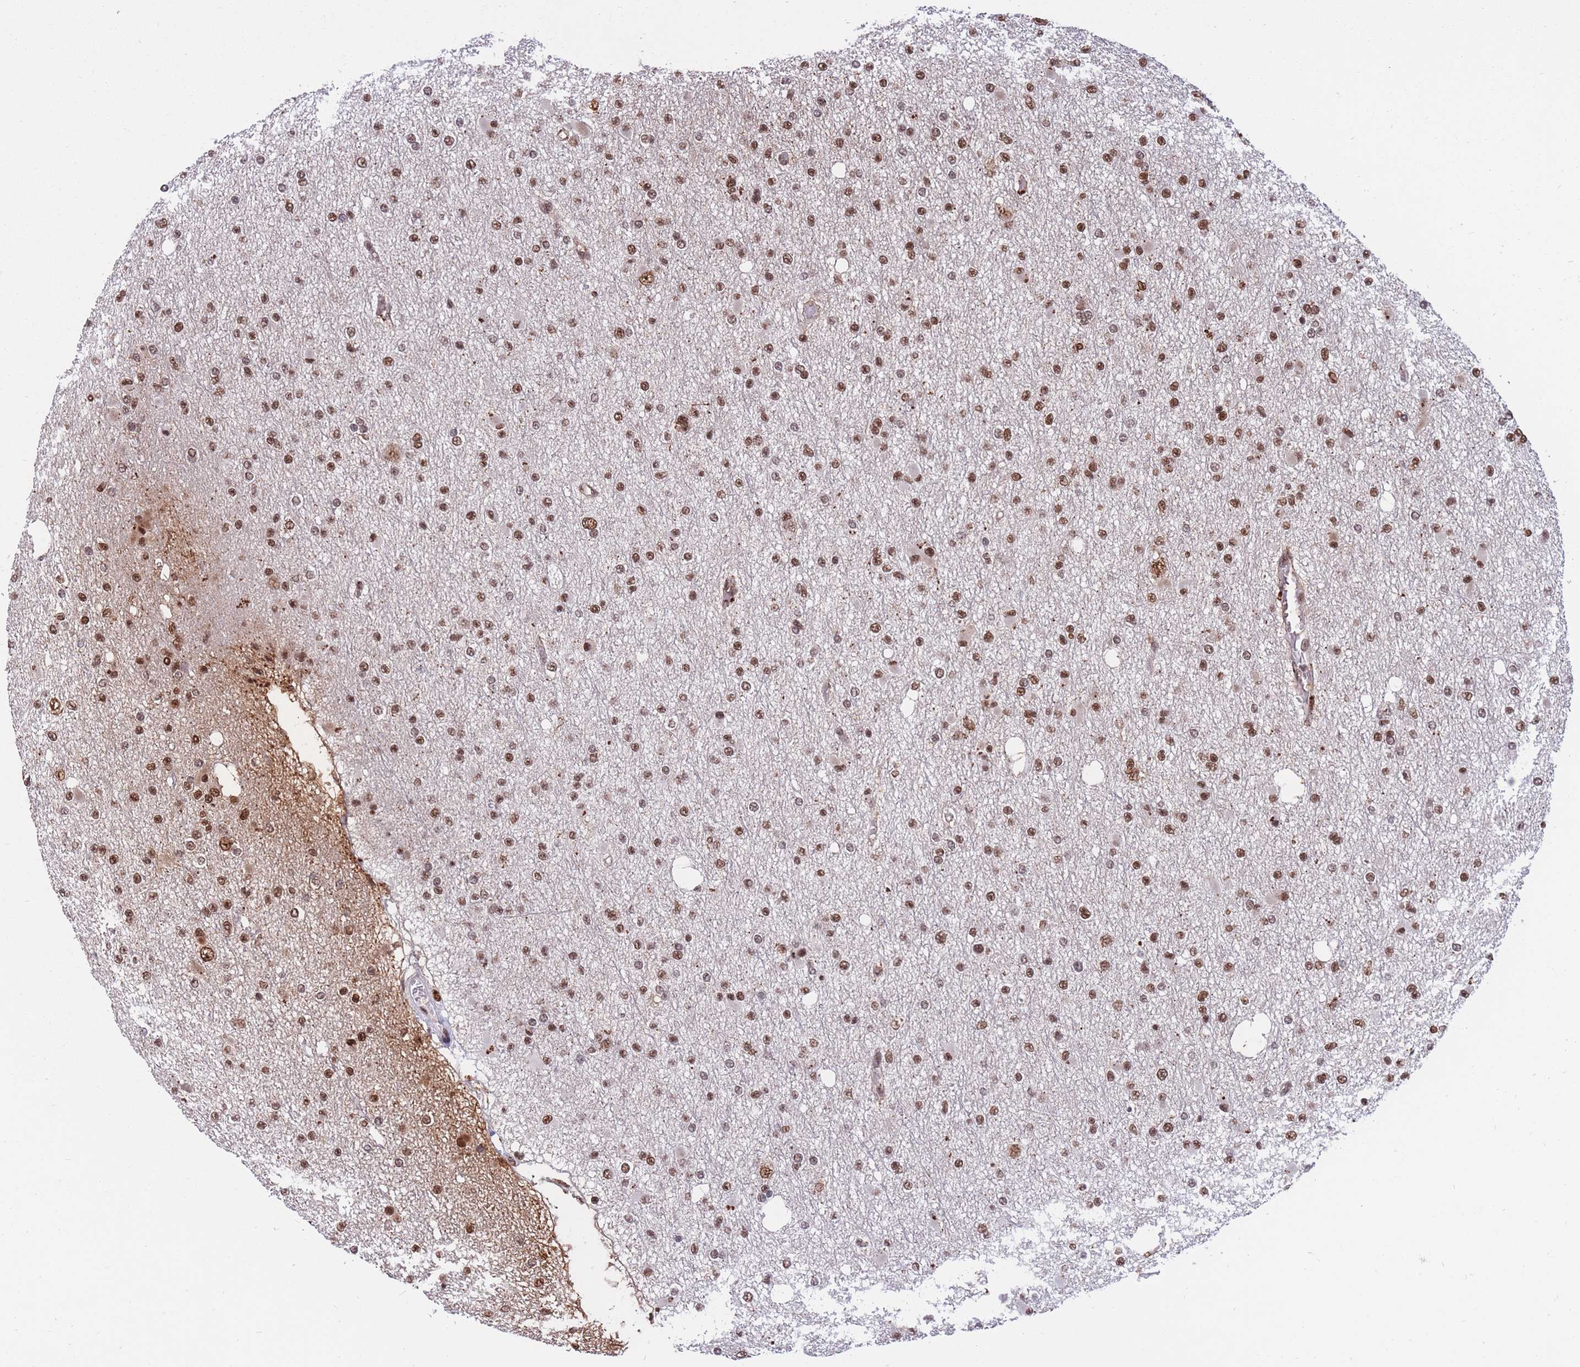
{"staining": {"intensity": "moderate", "quantity": ">75%", "location": "nuclear"}, "tissue": "glioma", "cell_type": "Tumor cells", "image_type": "cancer", "snomed": [{"axis": "morphology", "description": "Glioma, malignant, Low grade"}, {"axis": "topography", "description": "Brain"}], "caption": "IHC (DAB) staining of human glioma exhibits moderate nuclear protein staining in about >75% of tumor cells.", "gene": "PRPF19", "patient": {"sex": "female", "age": 22}}